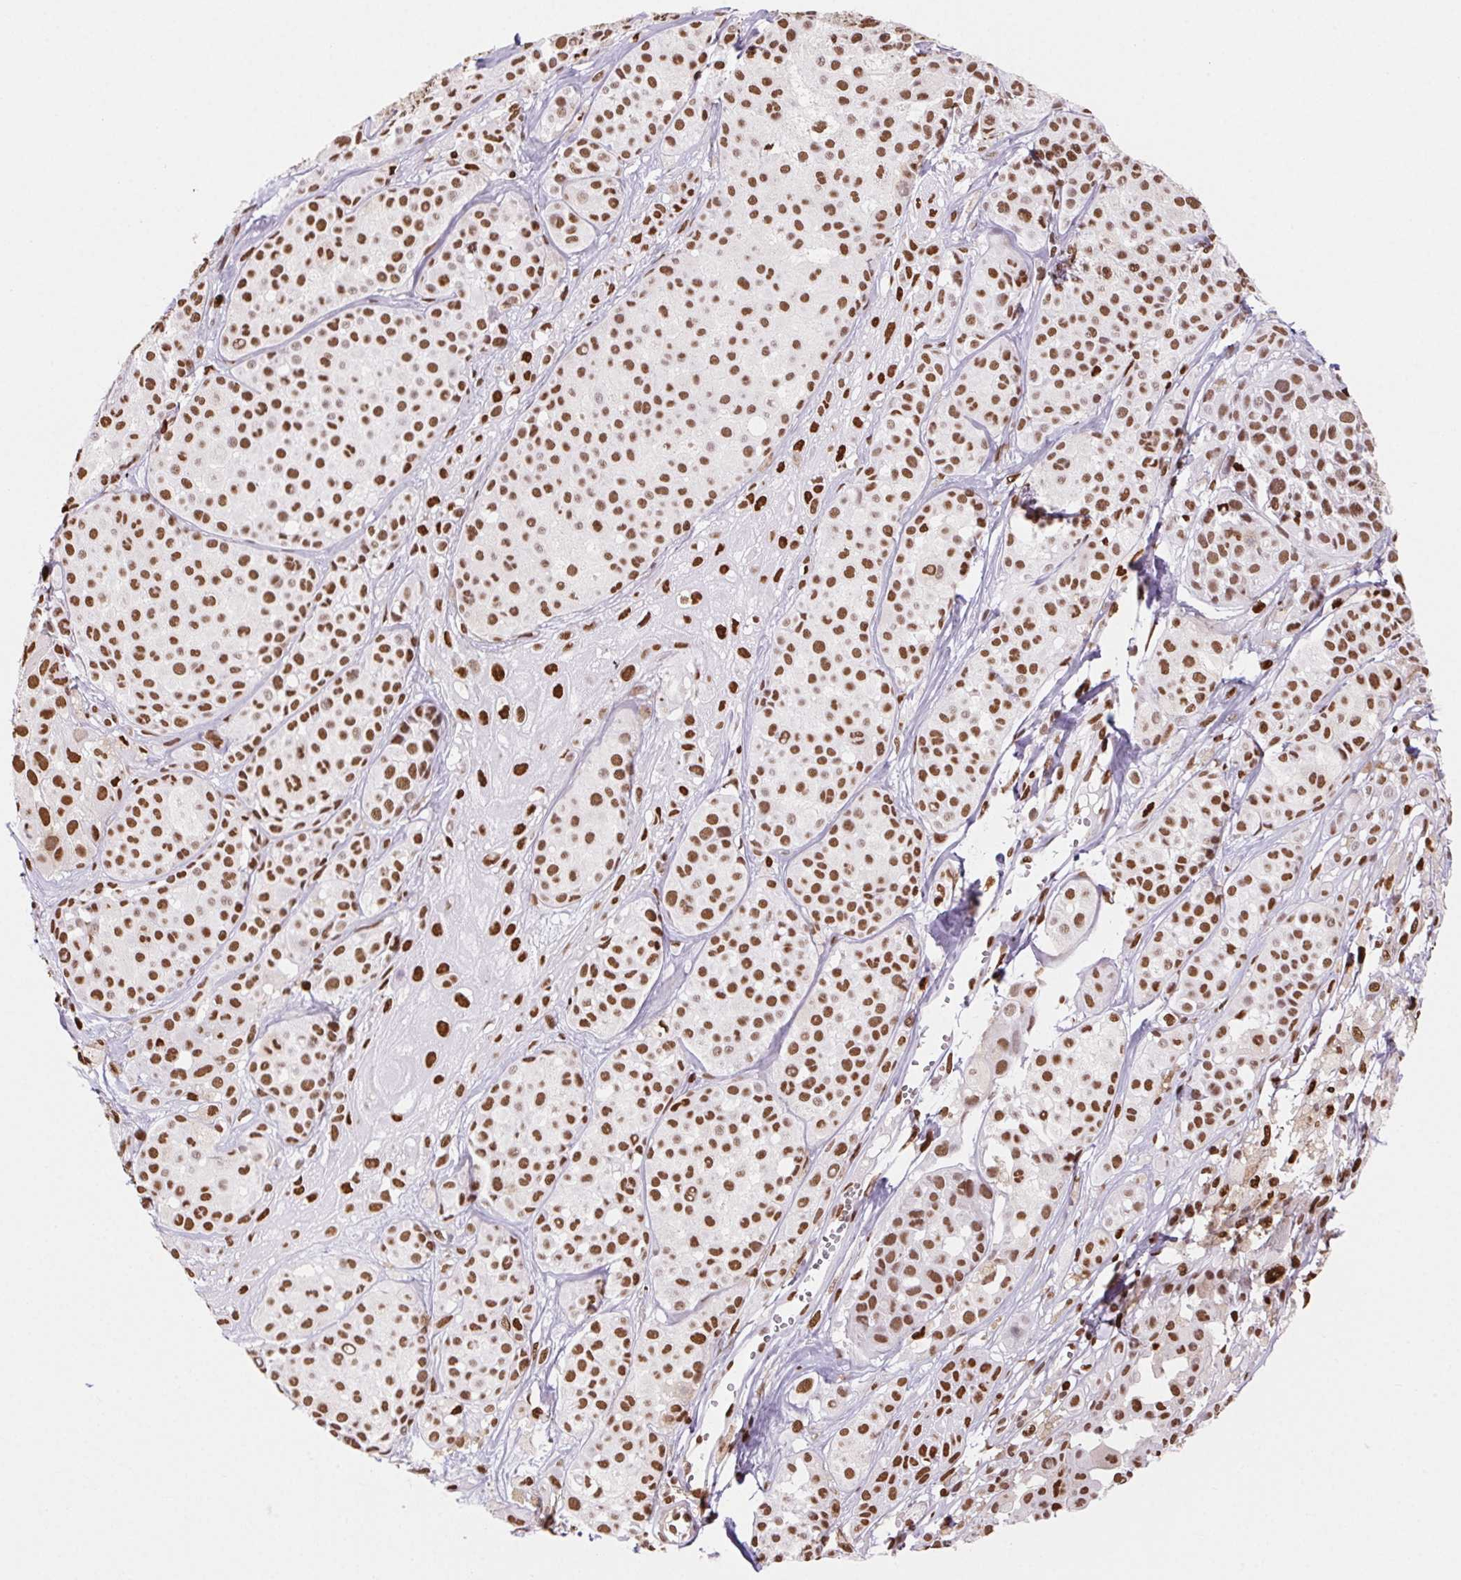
{"staining": {"intensity": "strong", "quantity": ">75%", "location": "nuclear"}, "tissue": "melanoma", "cell_type": "Tumor cells", "image_type": "cancer", "snomed": [{"axis": "morphology", "description": "Malignant melanoma, NOS"}, {"axis": "topography", "description": "Skin"}], "caption": "Immunohistochemistry of malignant melanoma shows high levels of strong nuclear expression in approximately >75% of tumor cells. Nuclei are stained in blue.", "gene": "SET", "patient": {"sex": "male", "age": 77}}